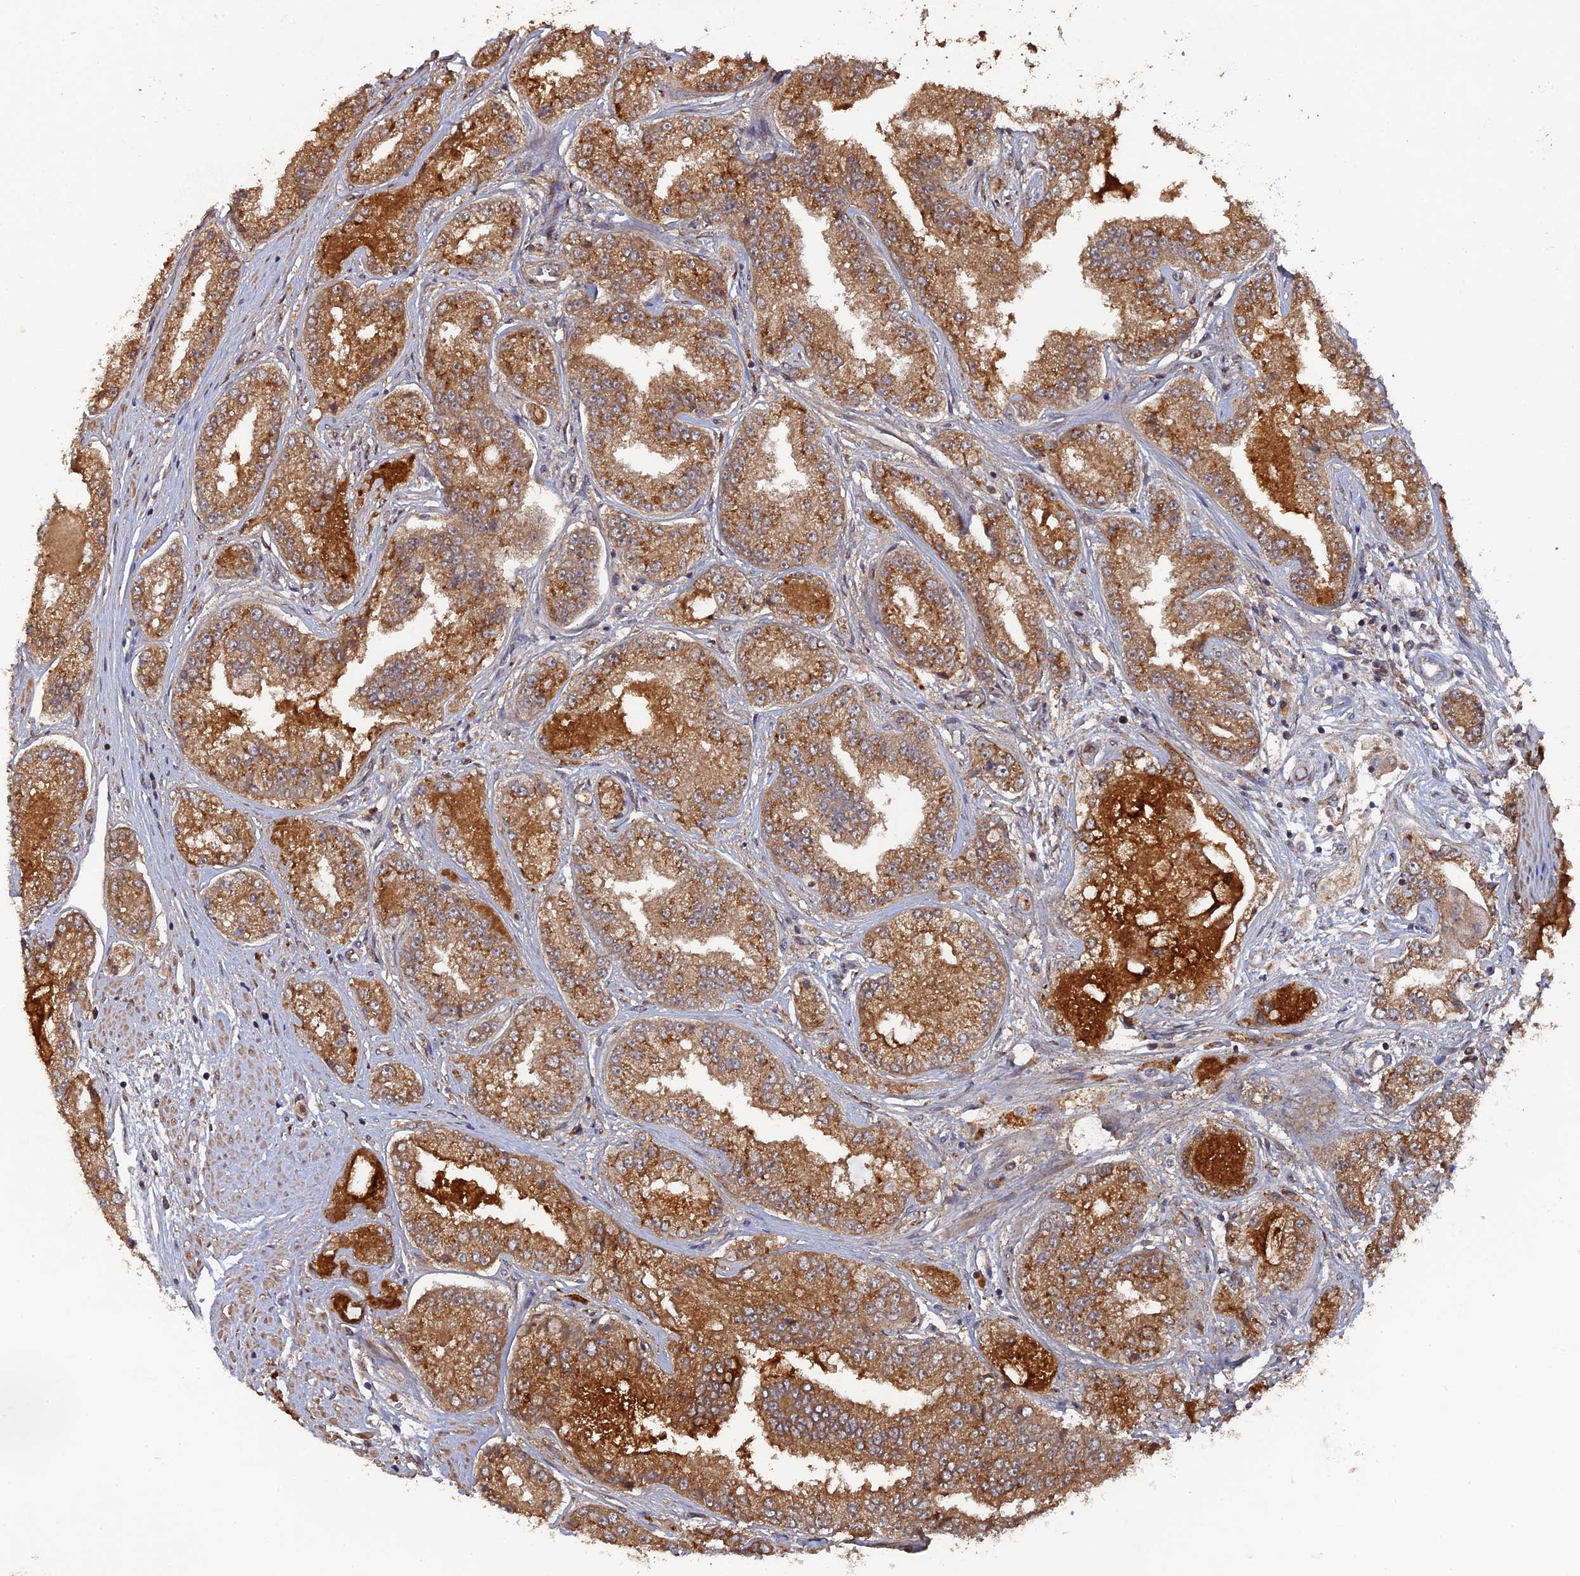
{"staining": {"intensity": "moderate", "quantity": ">75%", "location": "cytoplasmic/membranous"}, "tissue": "prostate cancer", "cell_type": "Tumor cells", "image_type": "cancer", "snomed": [{"axis": "morphology", "description": "Adenocarcinoma, High grade"}, {"axis": "topography", "description": "Prostate"}], "caption": "Tumor cells show medium levels of moderate cytoplasmic/membranous staining in about >75% of cells in prostate cancer. (IHC, brightfield microscopy, high magnification).", "gene": "VPS37C", "patient": {"sex": "male", "age": 71}}